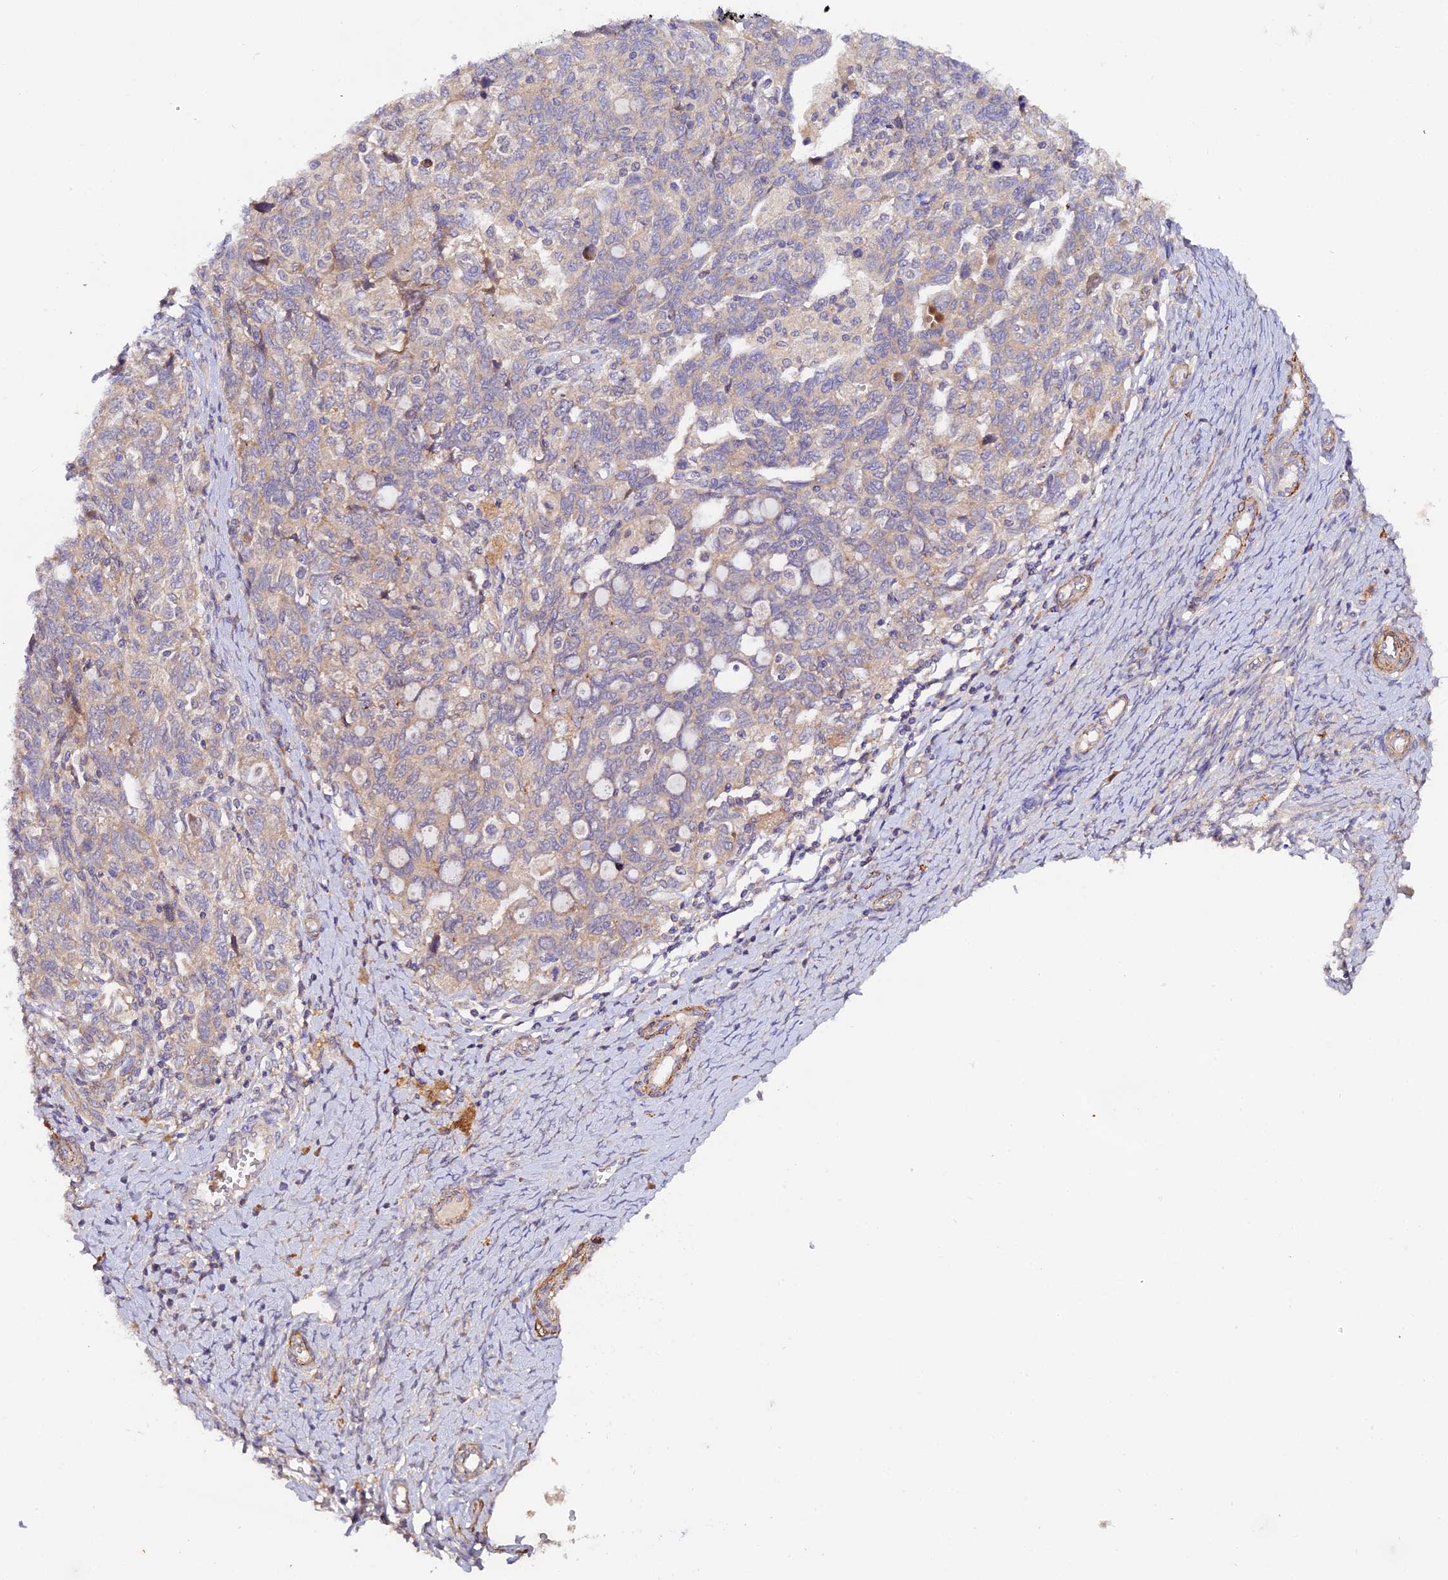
{"staining": {"intensity": "weak", "quantity": "25%-75%", "location": "cytoplasmic/membranous"}, "tissue": "ovarian cancer", "cell_type": "Tumor cells", "image_type": "cancer", "snomed": [{"axis": "morphology", "description": "Carcinoma, NOS"}, {"axis": "morphology", "description": "Cystadenocarcinoma, serous, NOS"}, {"axis": "topography", "description": "Ovary"}], "caption": "Immunohistochemistry photomicrograph of neoplastic tissue: ovarian cancer stained using immunohistochemistry exhibits low levels of weak protein expression localized specifically in the cytoplasmic/membranous of tumor cells, appearing as a cytoplasmic/membranous brown color.", "gene": "TRIM26", "patient": {"sex": "female", "age": 69}}